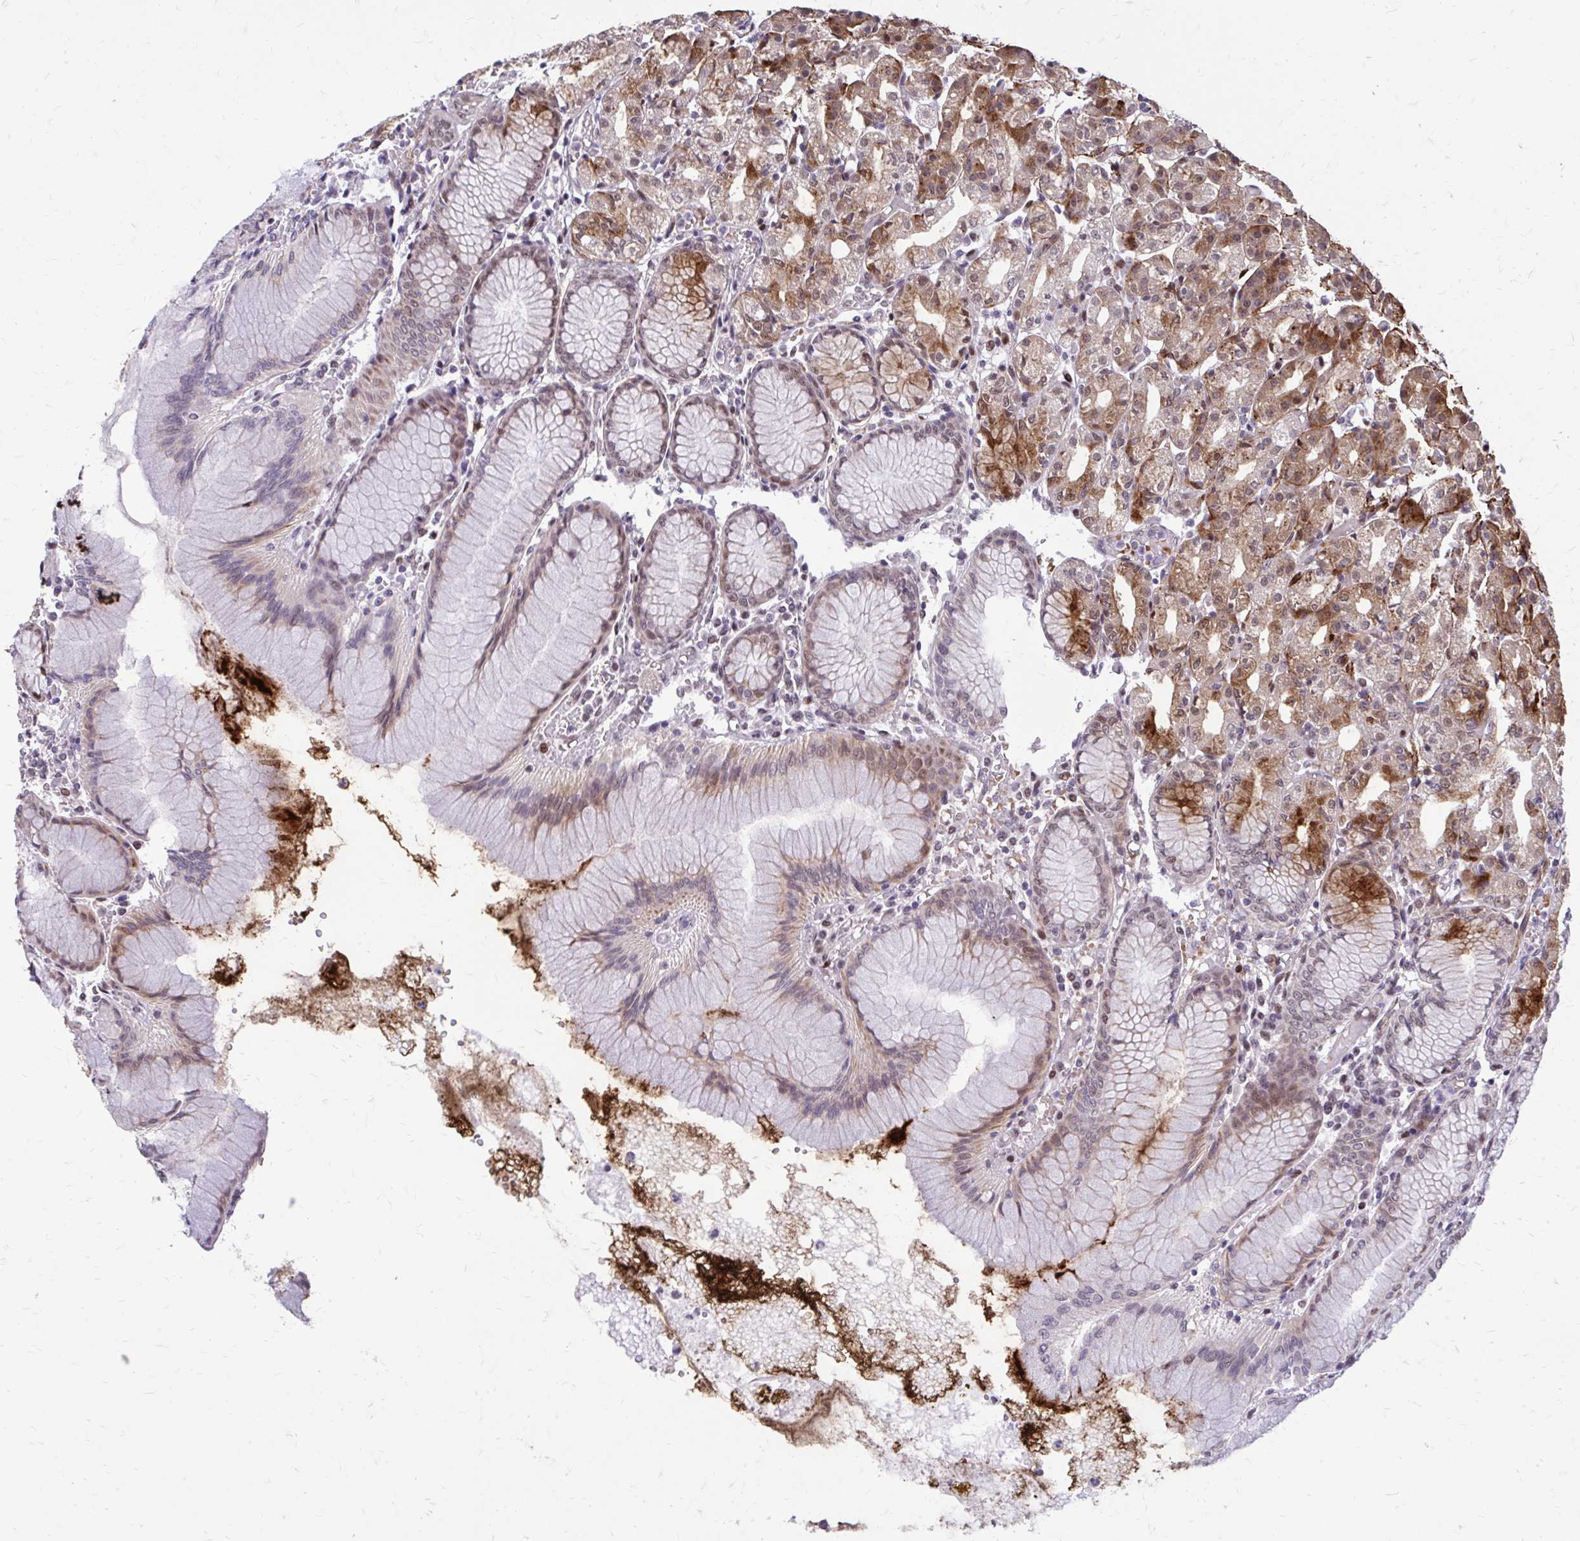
{"staining": {"intensity": "moderate", "quantity": "25%-75%", "location": "cytoplasmic/membranous,nuclear"}, "tissue": "stomach", "cell_type": "Glandular cells", "image_type": "normal", "snomed": [{"axis": "morphology", "description": "Normal tissue, NOS"}, {"axis": "topography", "description": "Stomach"}], "caption": "Immunohistochemistry (IHC) of normal human stomach reveals medium levels of moderate cytoplasmic/membranous,nuclear staining in about 25%-75% of glandular cells. The staining was performed using DAB to visualize the protein expression in brown, while the nuclei were stained in blue with hematoxylin (Magnification: 20x).", "gene": "PSME4", "patient": {"sex": "female", "age": 57}}